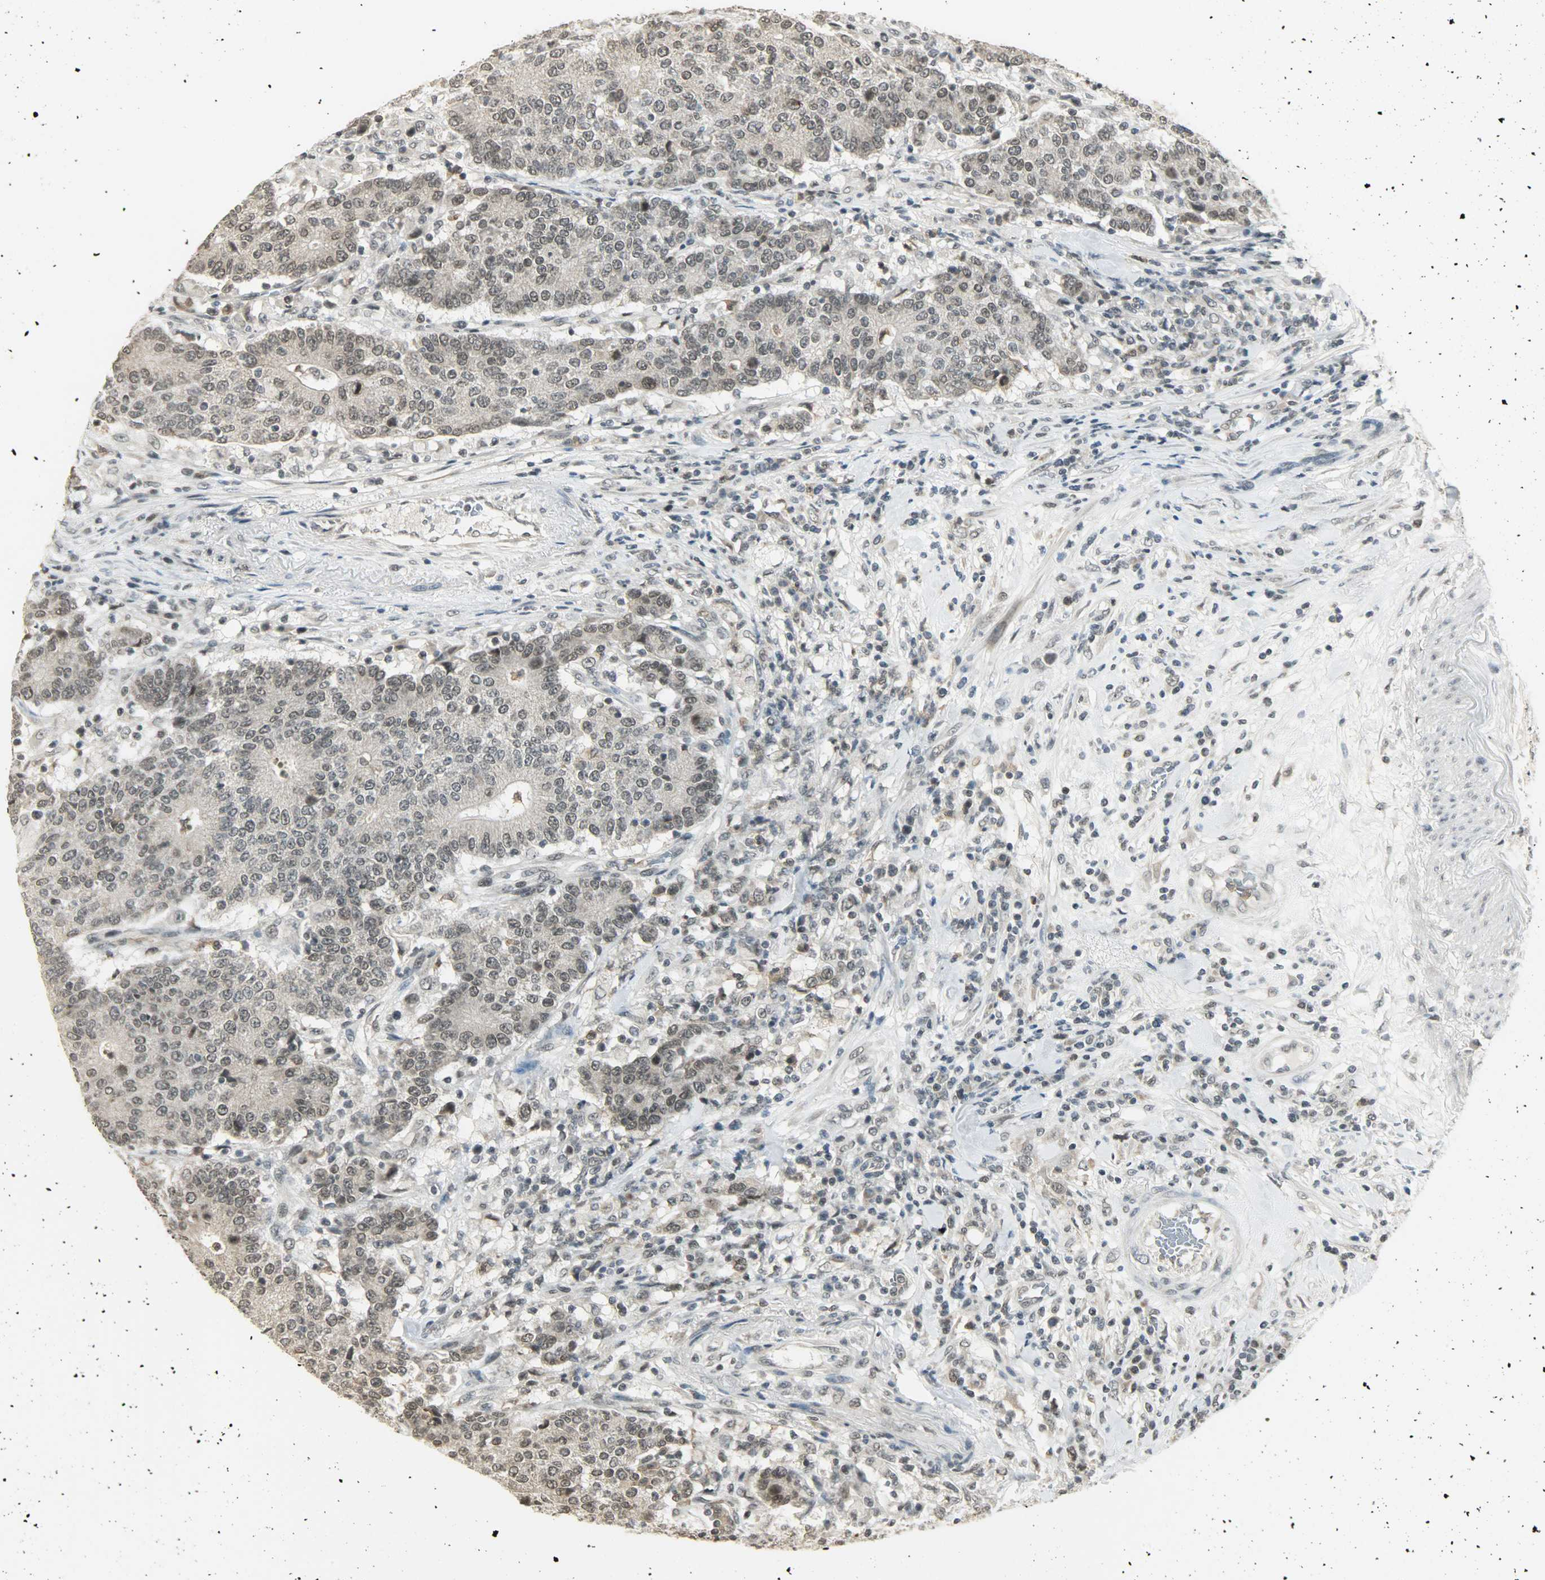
{"staining": {"intensity": "weak", "quantity": "25%-75%", "location": "nuclear"}, "tissue": "colorectal cancer", "cell_type": "Tumor cells", "image_type": "cancer", "snomed": [{"axis": "morphology", "description": "Normal tissue, NOS"}, {"axis": "morphology", "description": "Adenocarcinoma, NOS"}, {"axis": "topography", "description": "Colon"}], "caption": "There is low levels of weak nuclear positivity in tumor cells of colorectal adenocarcinoma, as demonstrated by immunohistochemical staining (brown color).", "gene": "SMARCA5", "patient": {"sex": "female", "age": 75}}